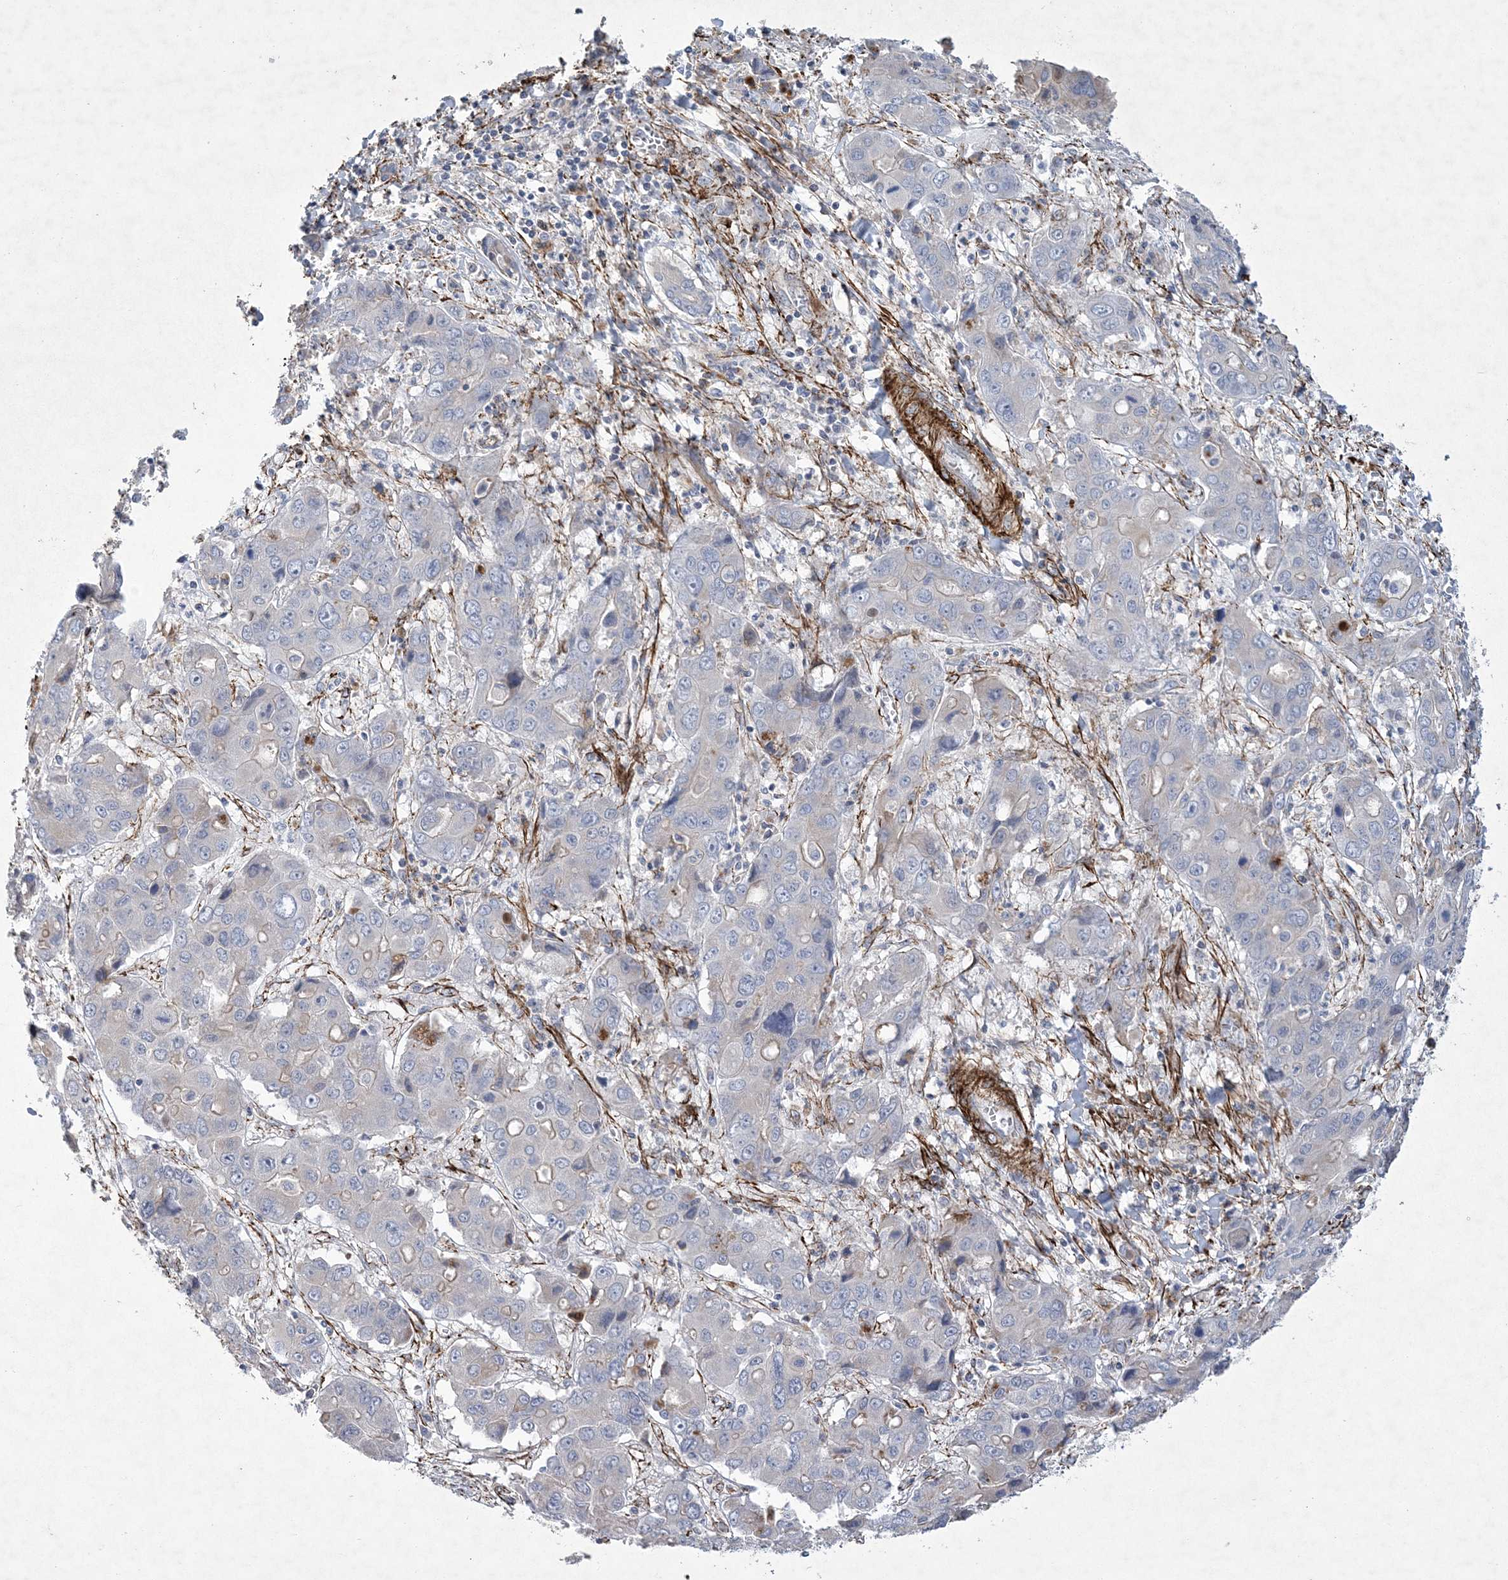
{"staining": {"intensity": "negative", "quantity": "none", "location": "none"}, "tissue": "liver cancer", "cell_type": "Tumor cells", "image_type": "cancer", "snomed": [{"axis": "morphology", "description": "Cholangiocarcinoma"}, {"axis": "topography", "description": "Liver"}], "caption": "The immunohistochemistry (IHC) photomicrograph has no significant positivity in tumor cells of liver cancer tissue. (Immunohistochemistry, brightfield microscopy, high magnification).", "gene": "ARSJ", "patient": {"sex": "male", "age": 67}}